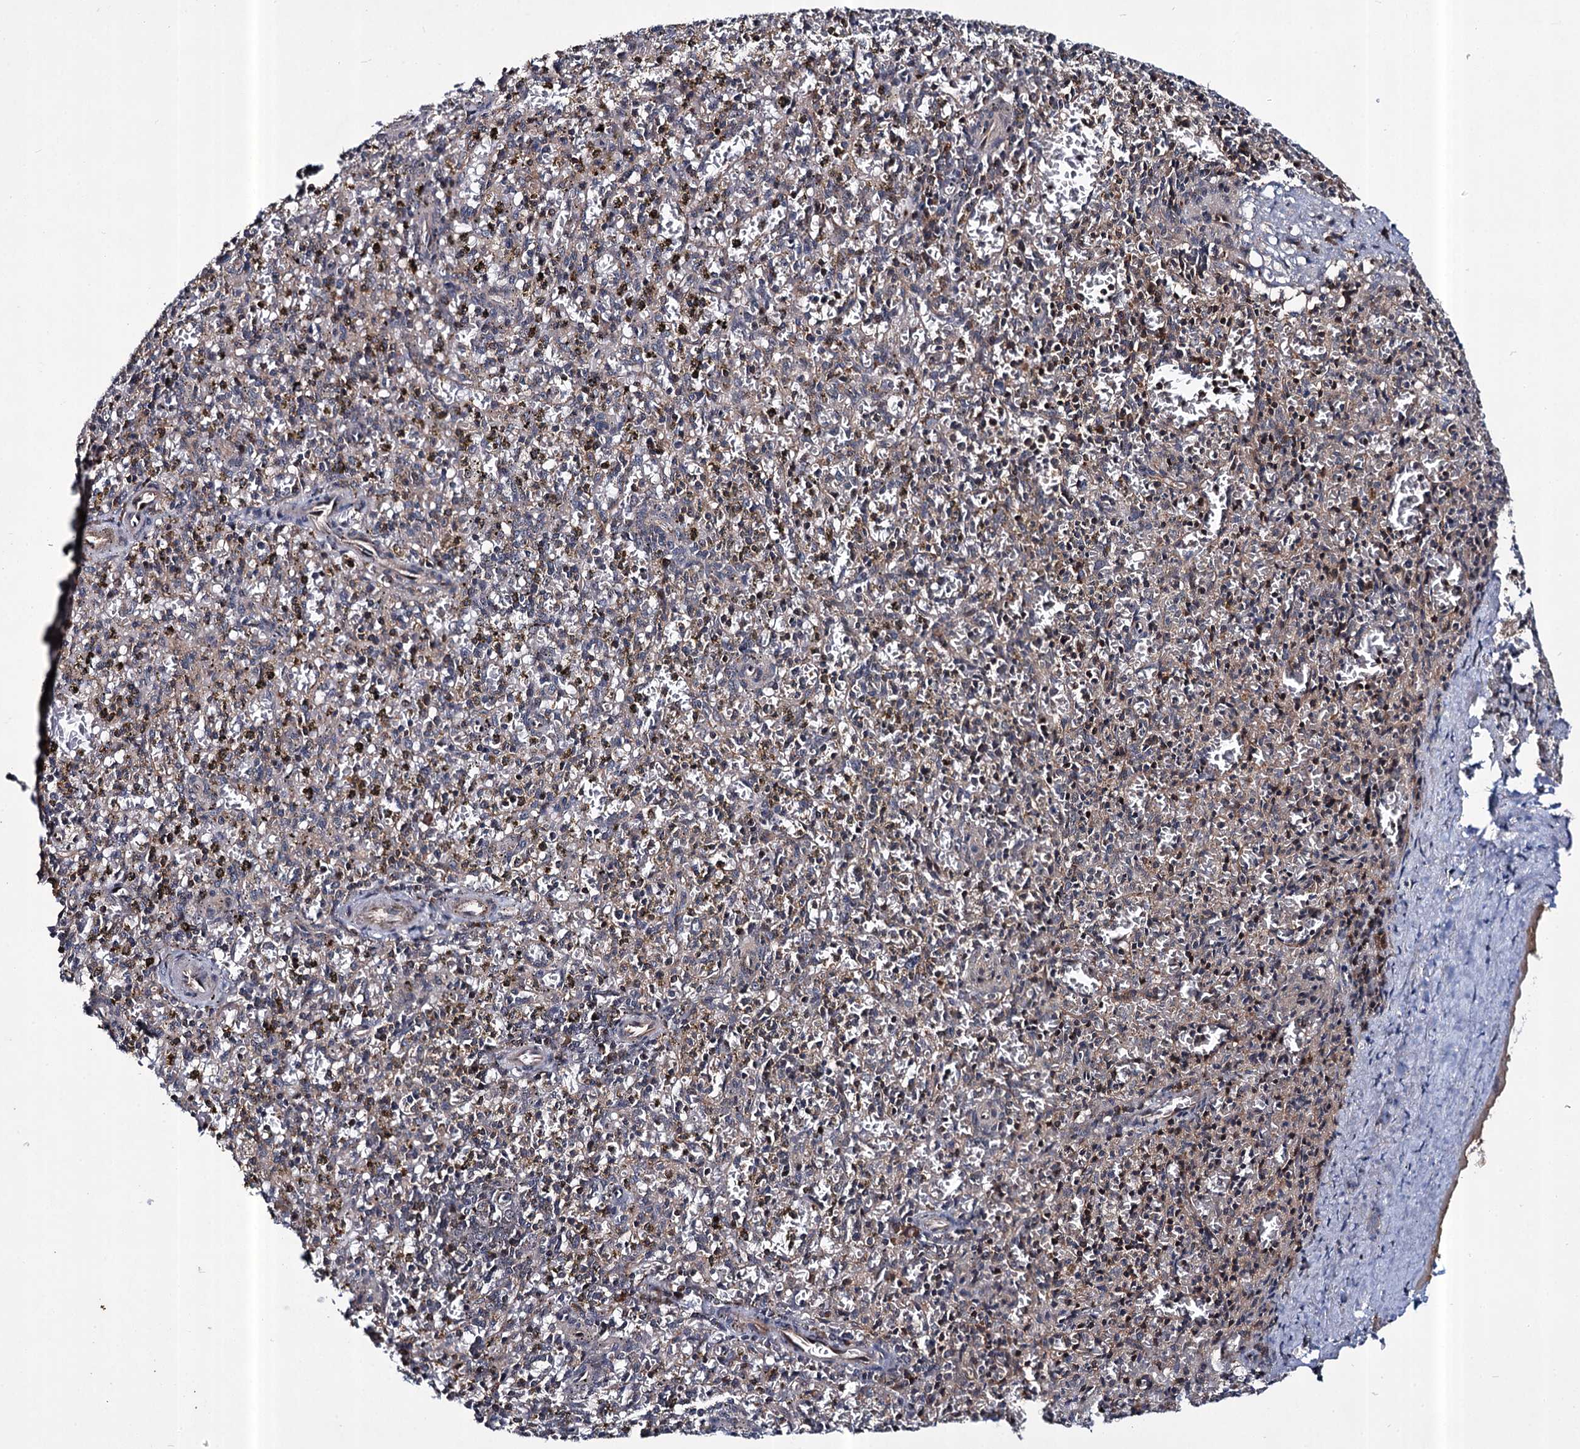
{"staining": {"intensity": "moderate", "quantity": "<25%", "location": "cytoplasmic/membranous"}, "tissue": "spleen", "cell_type": "Cells in red pulp", "image_type": "normal", "snomed": [{"axis": "morphology", "description": "Normal tissue, NOS"}, {"axis": "topography", "description": "Spleen"}], "caption": "IHC (DAB (3,3'-diaminobenzidine)) staining of normal human spleen shows moderate cytoplasmic/membranous protein expression in about <25% of cells in red pulp.", "gene": "ABLIM1", "patient": {"sex": "male", "age": 72}}